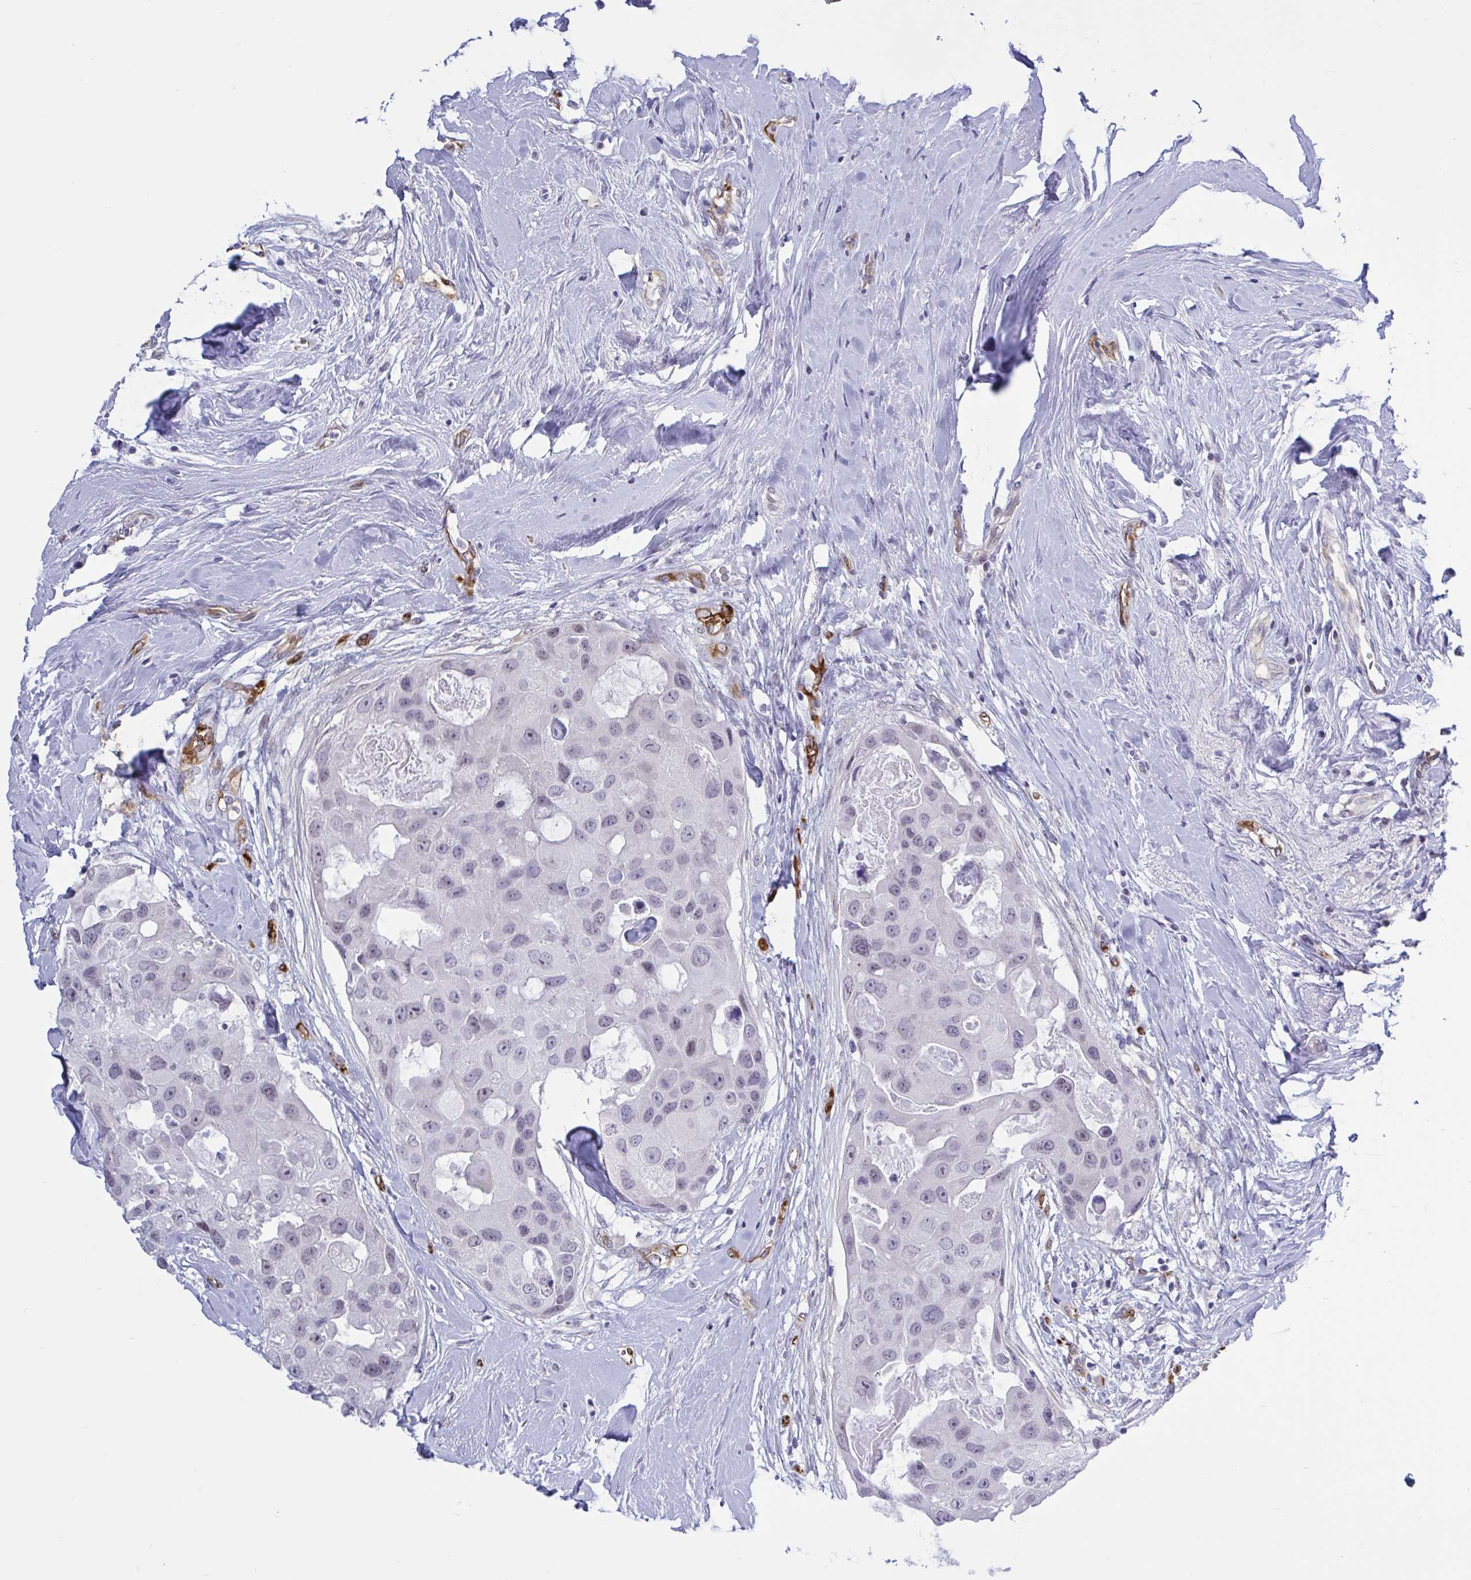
{"staining": {"intensity": "negative", "quantity": "none", "location": "none"}, "tissue": "breast cancer", "cell_type": "Tumor cells", "image_type": "cancer", "snomed": [{"axis": "morphology", "description": "Duct carcinoma"}, {"axis": "topography", "description": "Breast"}], "caption": "Breast cancer stained for a protein using immunohistochemistry demonstrates no expression tumor cells.", "gene": "EML1", "patient": {"sex": "female", "age": 43}}